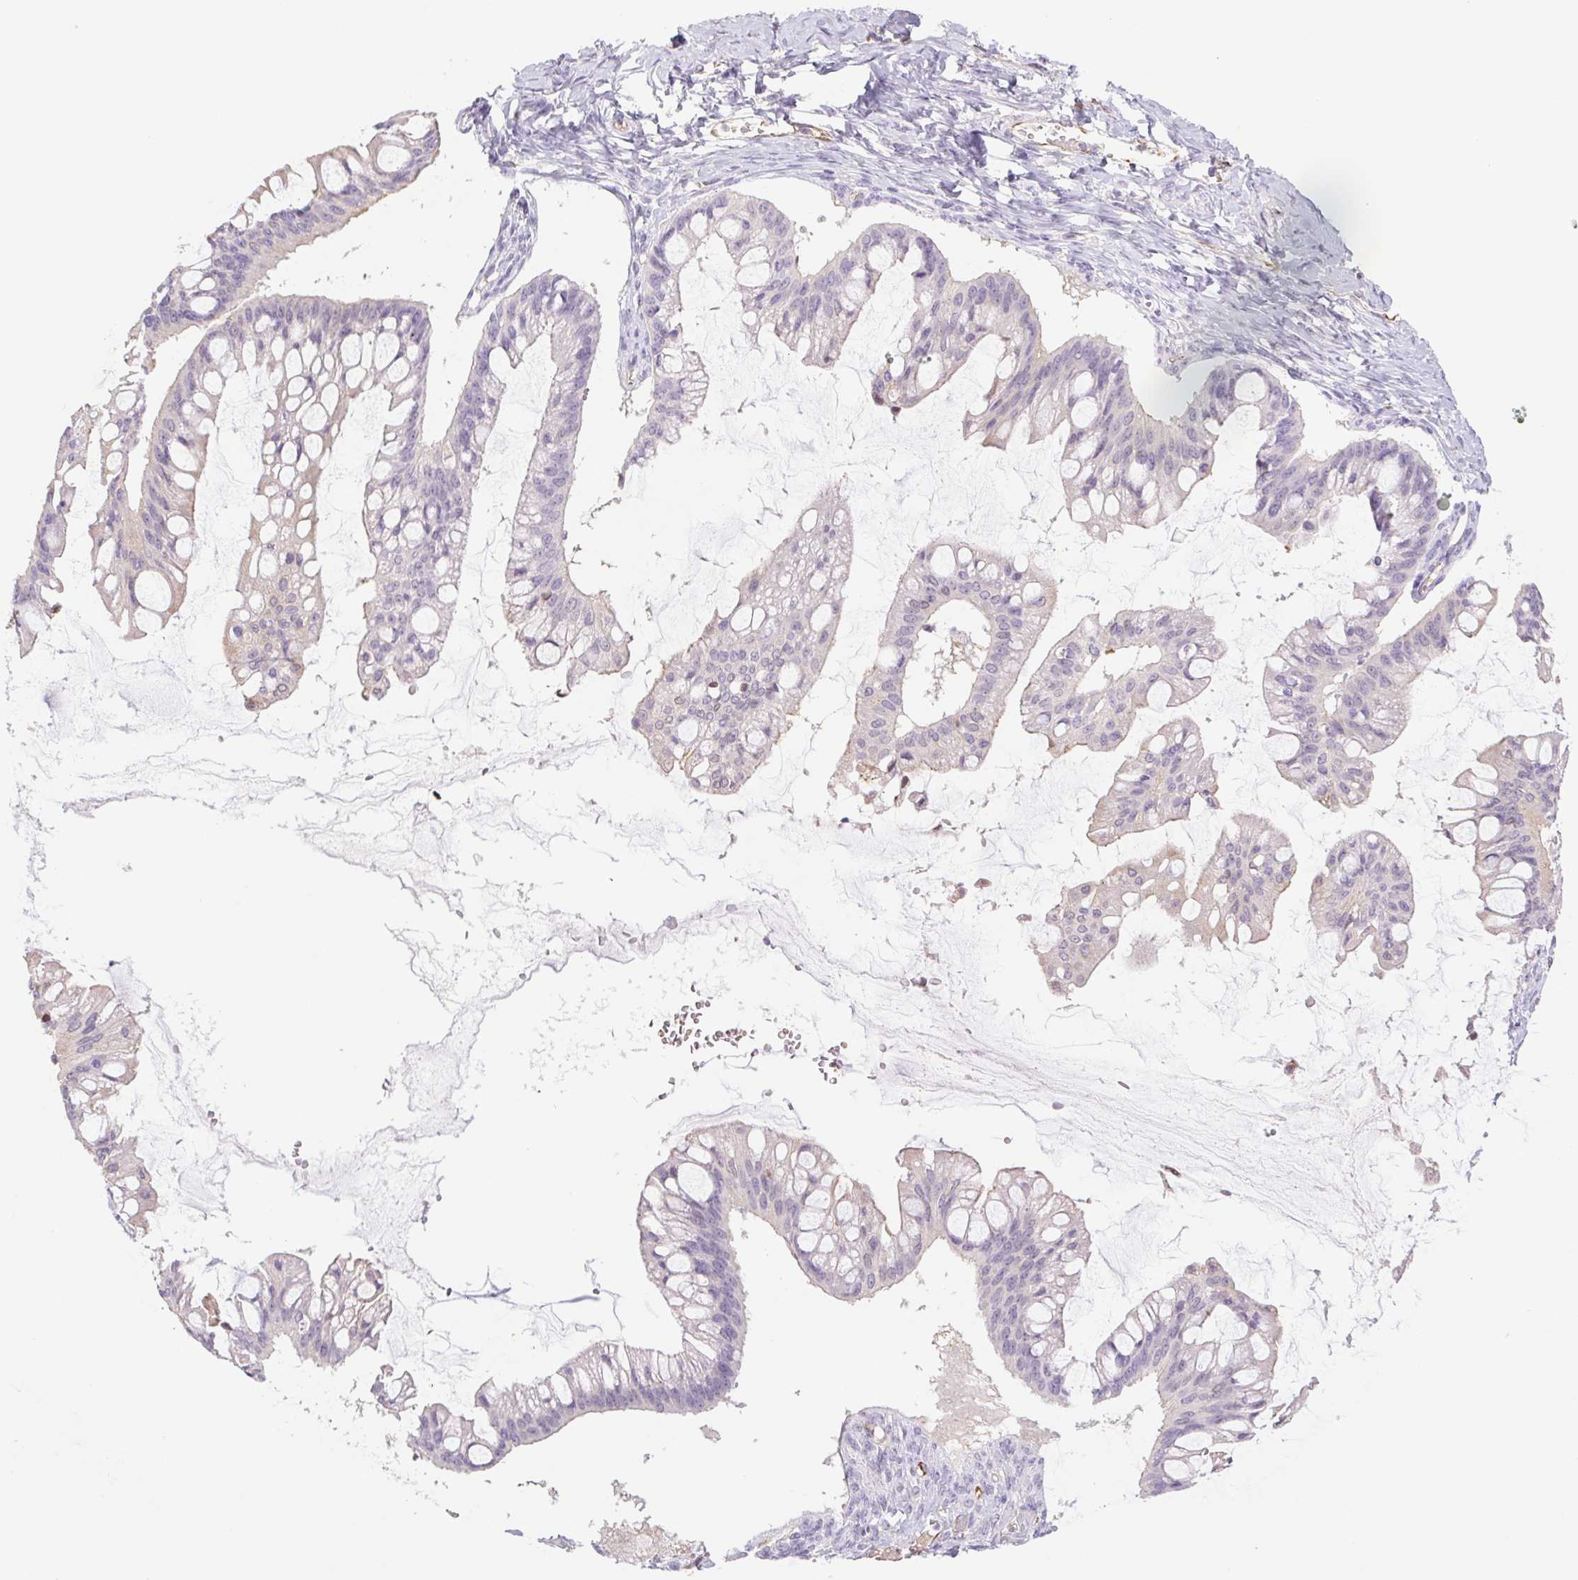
{"staining": {"intensity": "negative", "quantity": "none", "location": "none"}, "tissue": "ovarian cancer", "cell_type": "Tumor cells", "image_type": "cancer", "snomed": [{"axis": "morphology", "description": "Cystadenocarcinoma, mucinous, NOS"}, {"axis": "topography", "description": "Ovary"}], "caption": "IHC histopathology image of ovarian cancer stained for a protein (brown), which displays no expression in tumor cells.", "gene": "IGFL3", "patient": {"sex": "female", "age": 73}}